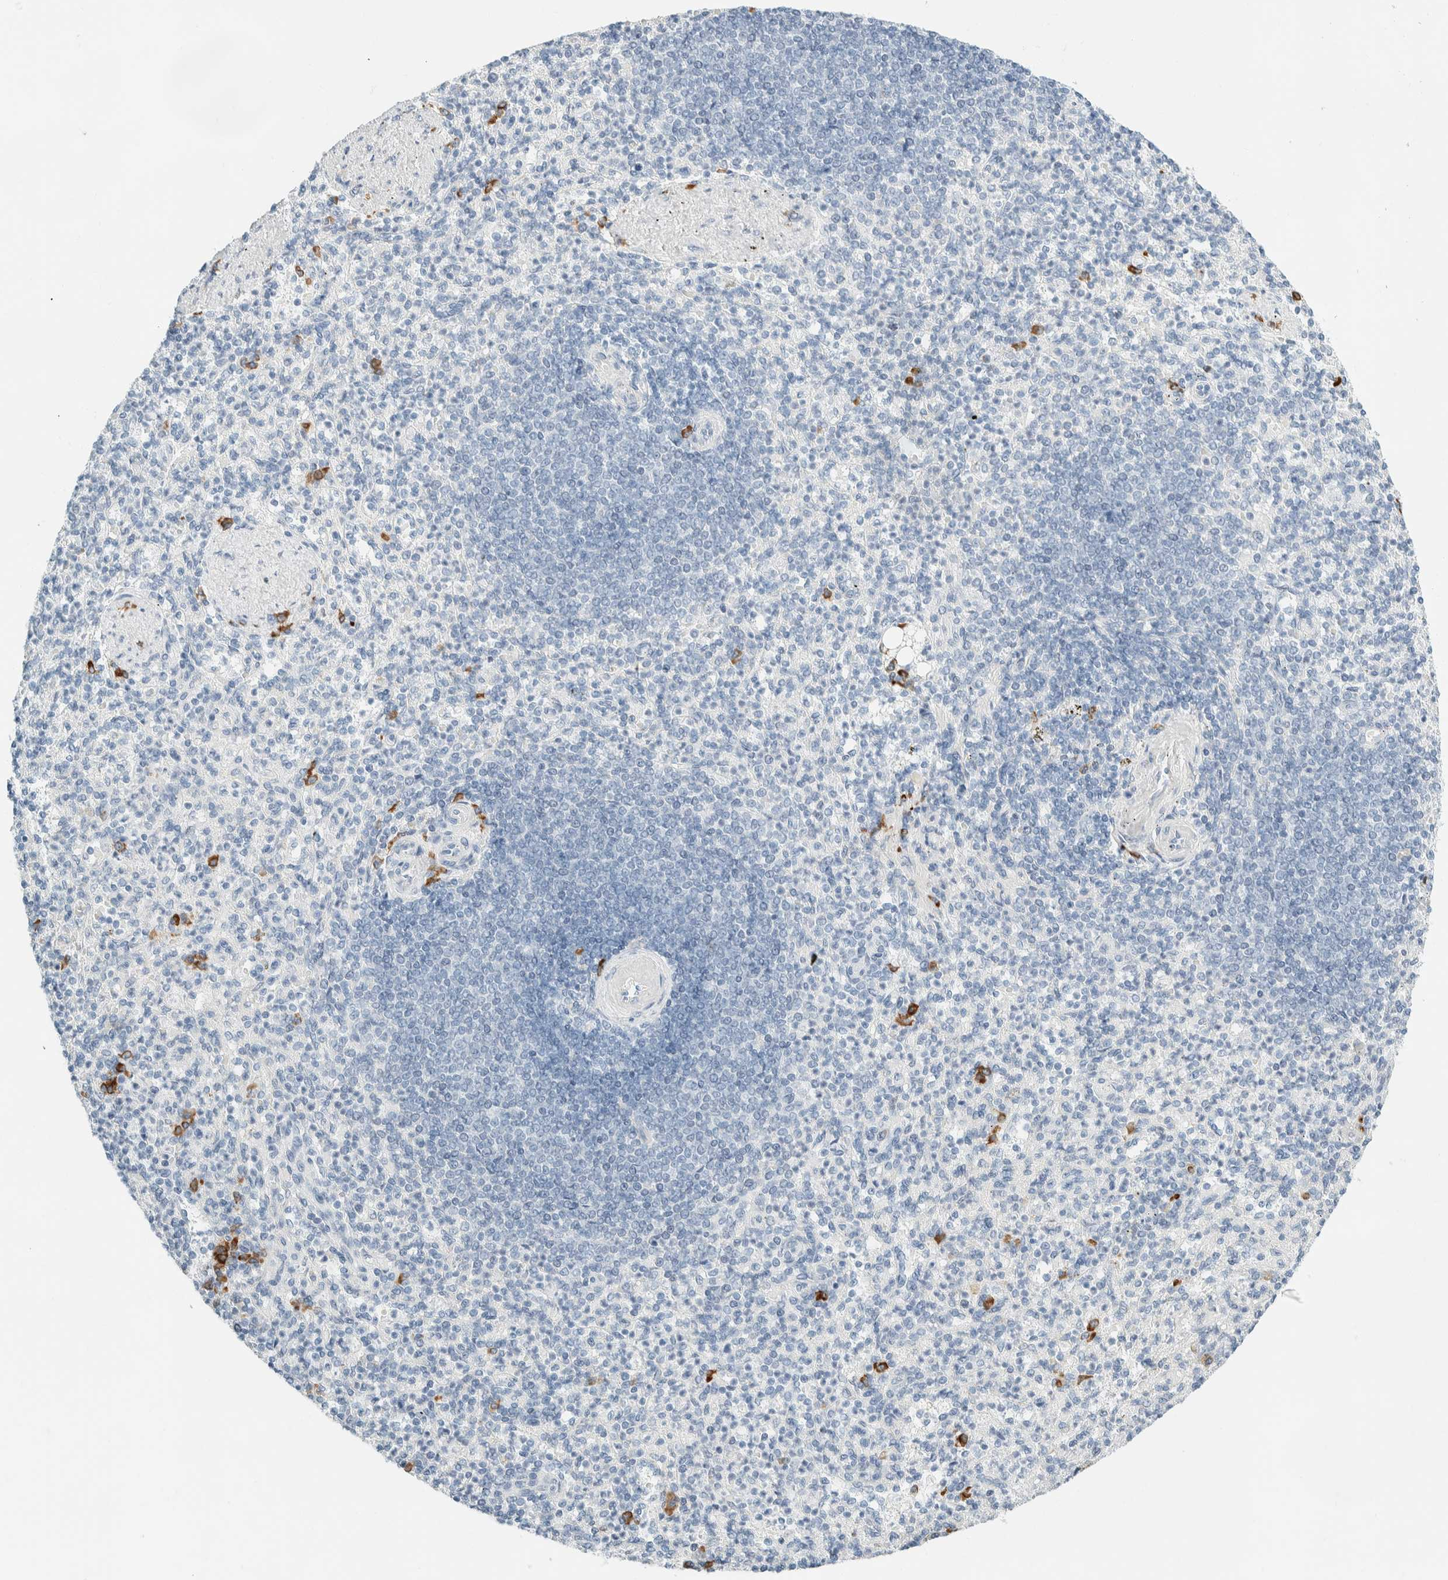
{"staining": {"intensity": "strong", "quantity": "<25%", "location": "cytoplasmic/membranous"}, "tissue": "spleen", "cell_type": "Cells in red pulp", "image_type": "normal", "snomed": [{"axis": "morphology", "description": "Normal tissue, NOS"}, {"axis": "topography", "description": "Spleen"}], "caption": "Immunohistochemical staining of unremarkable human spleen exhibits strong cytoplasmic/membranous protein staining in about <25% of cells in red pulp. The protein is stained brown, and the nuclei are stained in blue (DAB (3,3'-diaminobenzidine) IHC with brightfield microscopy, high magnification).", "gene": "ARHGAP27", "patient": {"sex": "female", "age": 74}}